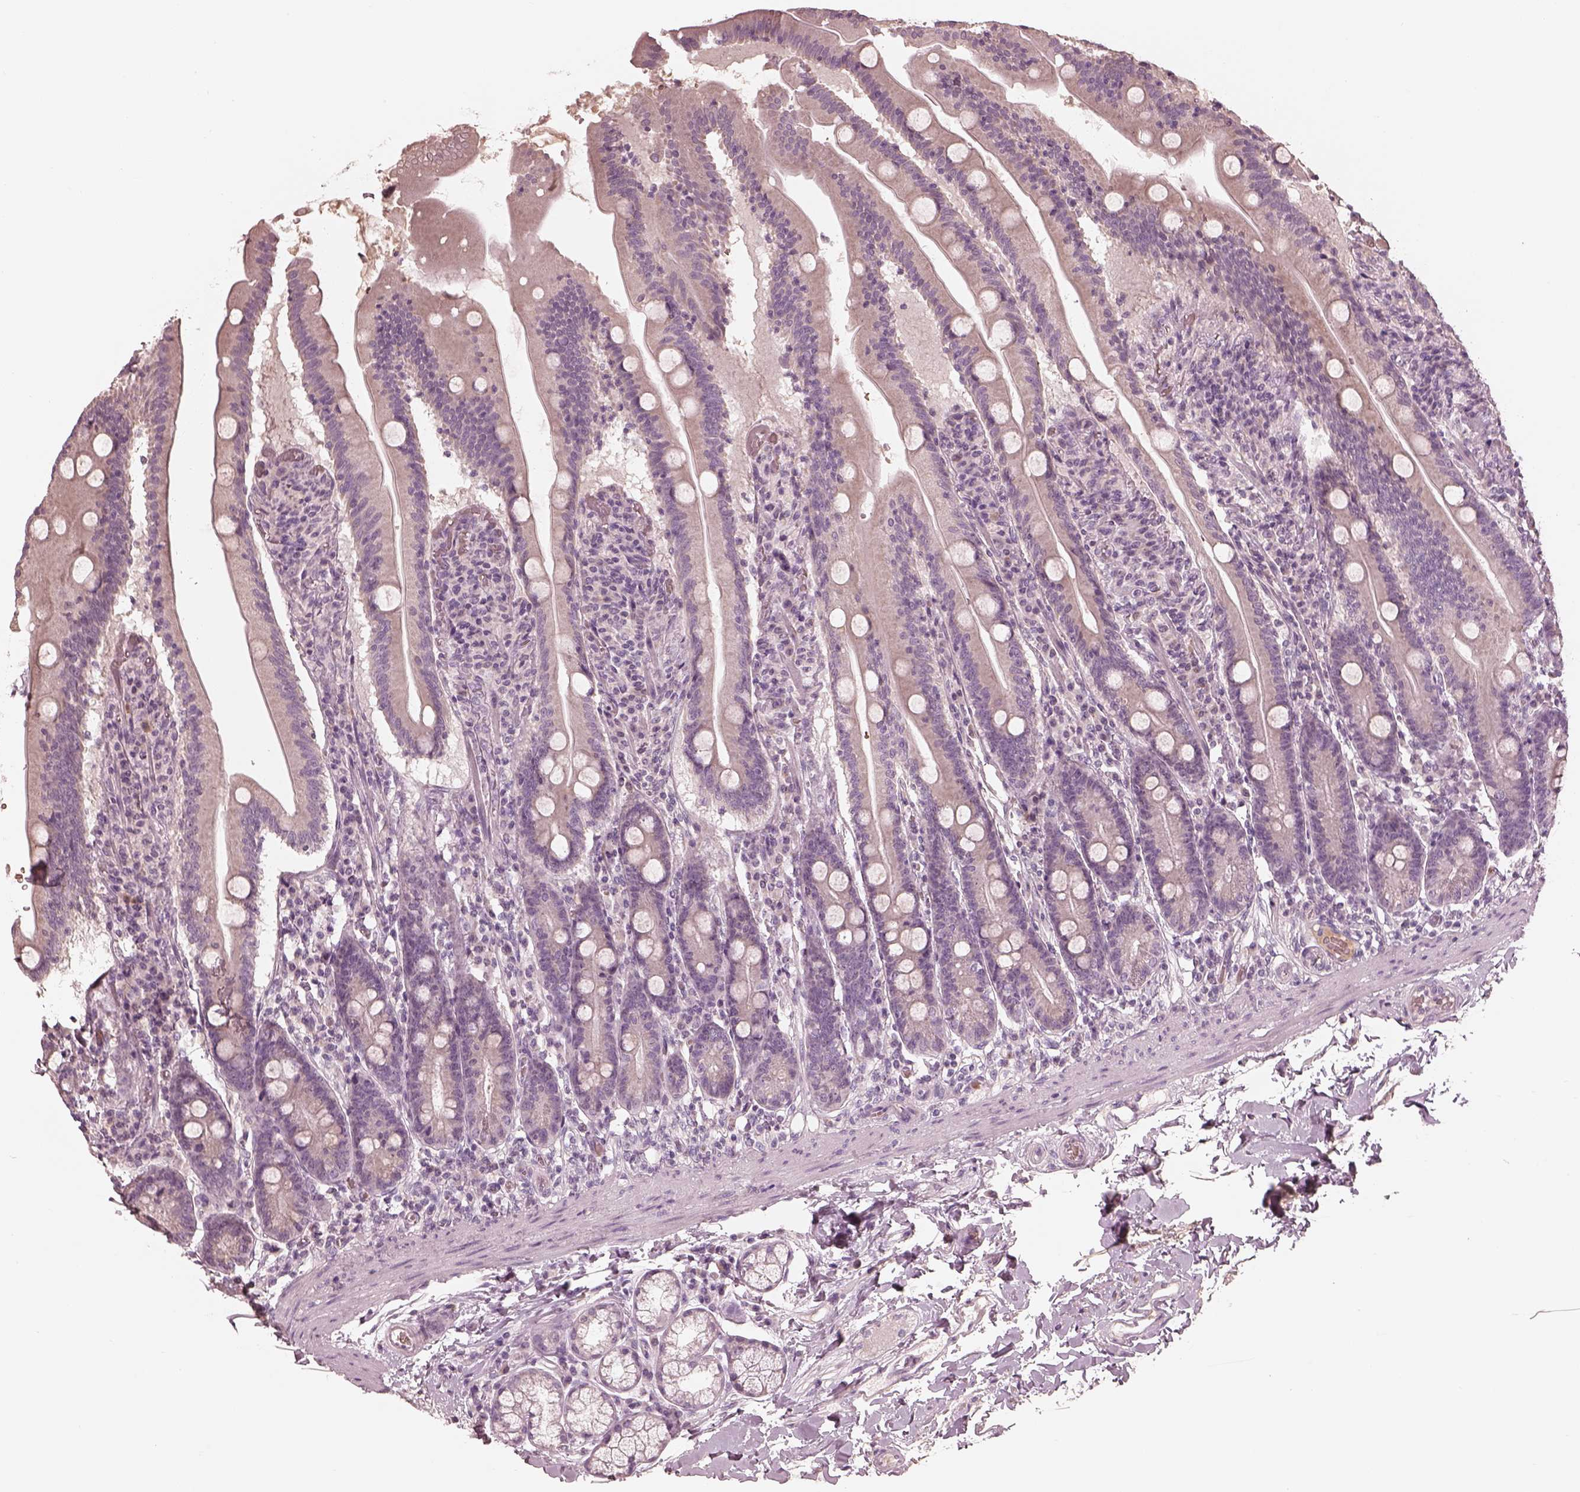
{"staining": {"intensity": "weak", "quantity": "25%-75%", "location": "cytoplasmic/membranous"}, "tissue": "small intestine", "cell_type": "Glandular cells", "image_type": "normal", "snomed": [{"axis": "morphology", "description": "Normal tissue, NOS"}, {"axis": "topography", "description": "Small intestine"}], "caption": "Brown immunohistochemical staining in normal small intestine demonstrates weak cytoplasmic/membranous staining in about 25%-75% of glandular cells. Using DAB (brown) and hematoxylin (blue) stains, captured at high magnification using brightfield microscopy.", "gene": "ANKLE1", "patient": {"sex": "male", "age": 37}}